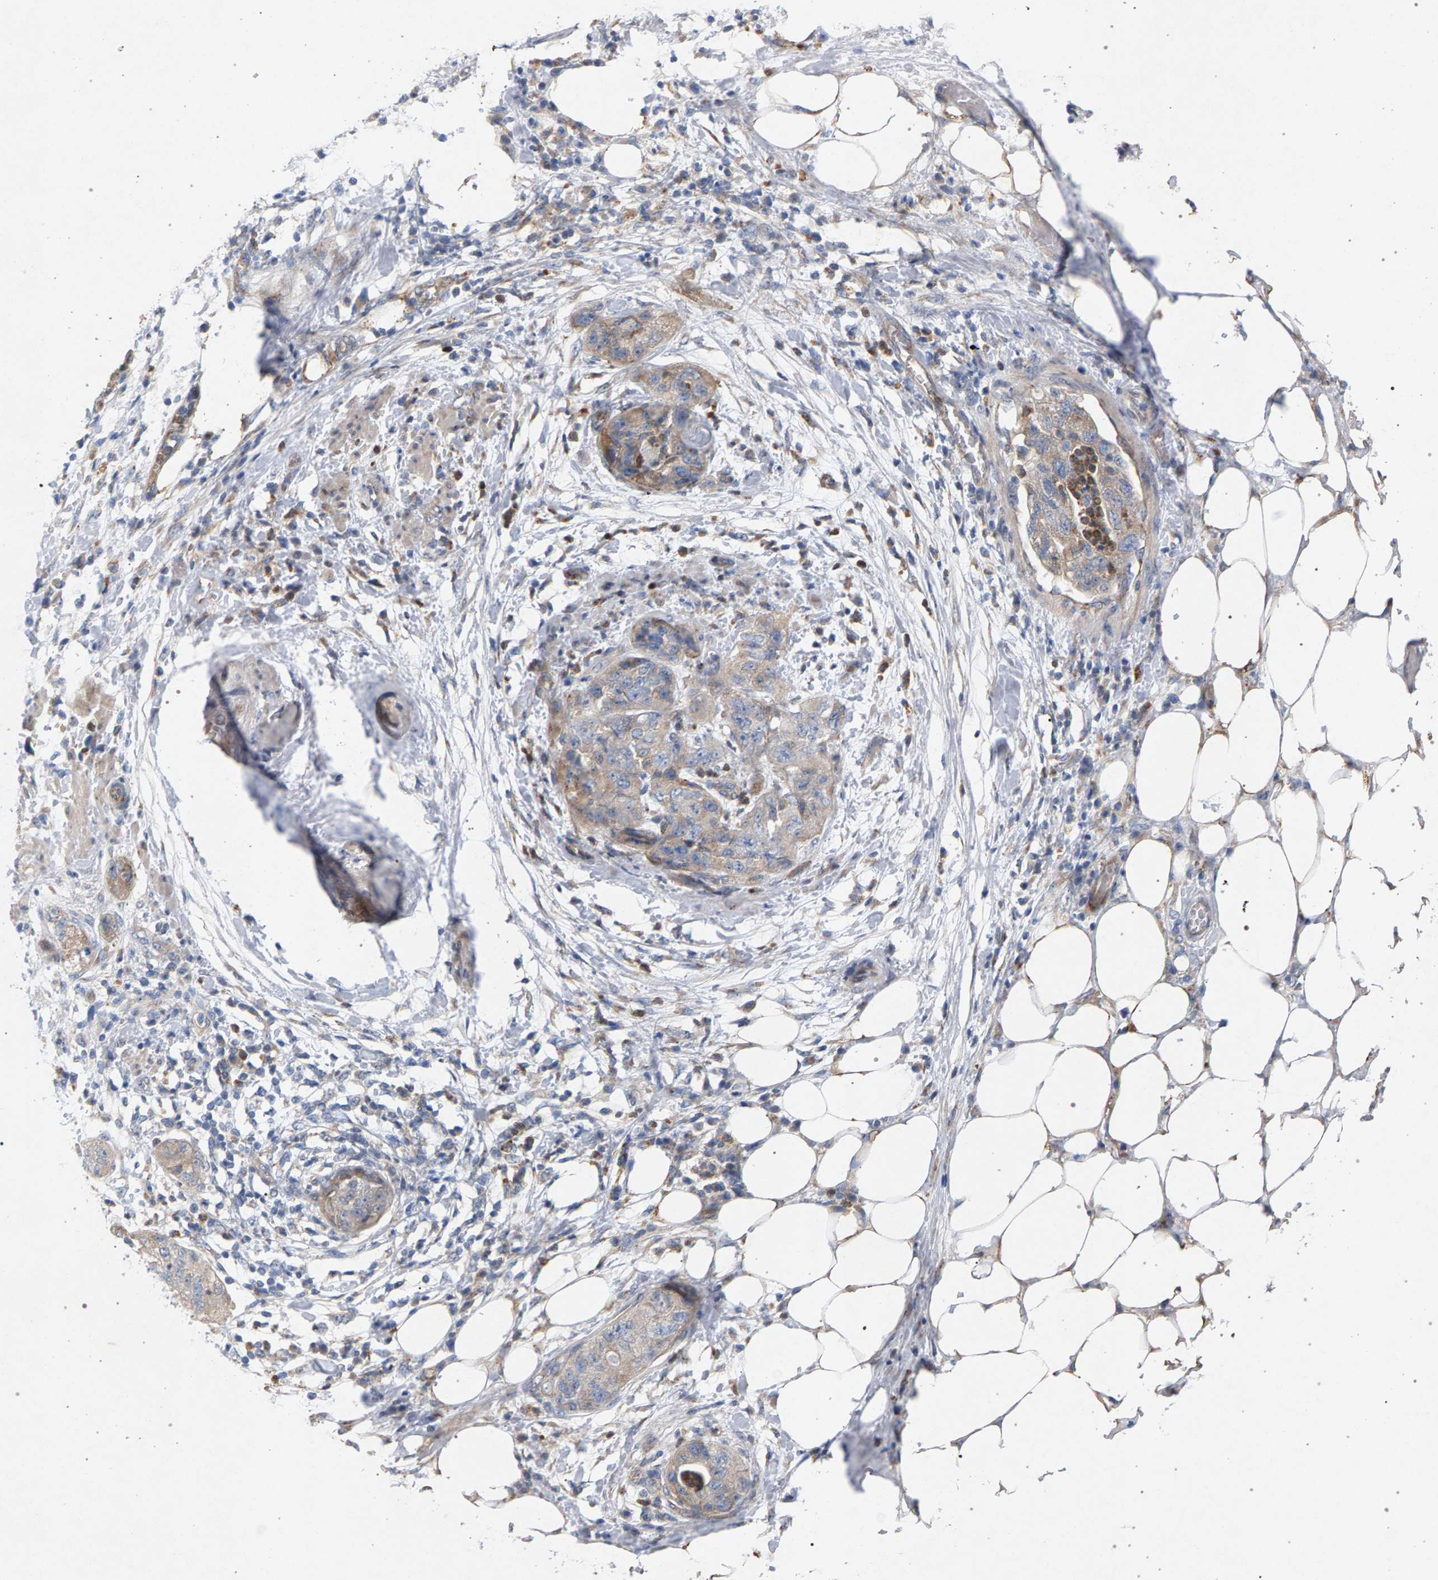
{"staining": {"intensity": "moderate", "quantity": "25%-75%", "location": "cytoplasmic/membranous"}, "tissue": "pancreatic cancer", "cell_type": "Tumor cells", "image_type": "cancer", "snomed": [{"axis": "morphology", "description": "Adenocarcinoma, NOS"}, {"axis": "topography", "description": "Pancreas"}], "caption": "Pancreatic cancer stained with IHC displays moderate cytoplasmic/membranous expression in about 25%-75% of tumor cells.", "gene": "MAMDC2", "patient": {"sex": "female", "age": 78}}